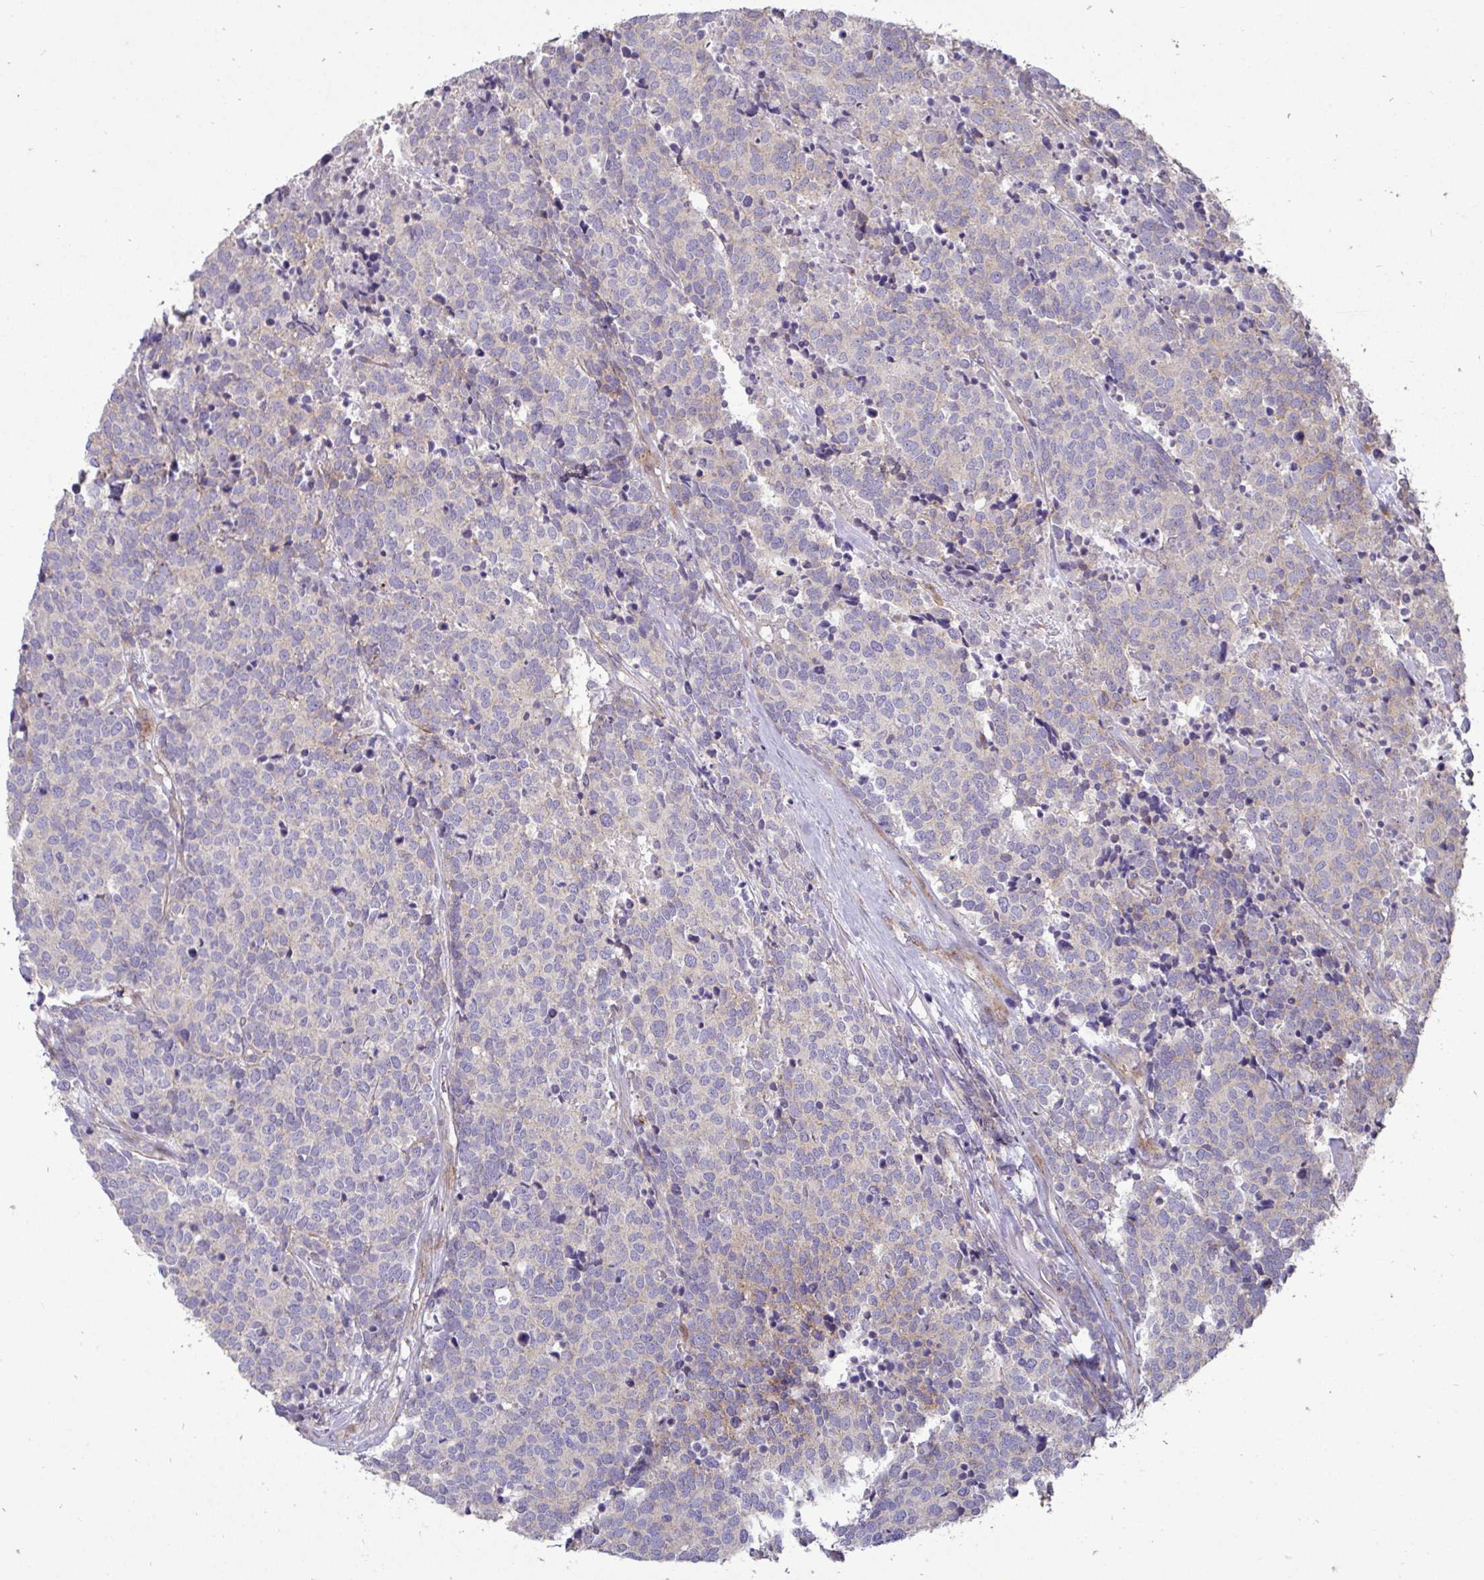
{"staining": {"intensity": "negative", "quantity": "none", "location": "none"}, "tissue": "carcinoid", "cell_type": "Tumor cells", "image_type": "cancer", "snomed": [{"axis": "morphology", "description": "Carcinoid, malignant, NOS"}, {"axis": "topography", "description": "Skin"}], "caption": "High magnification brightfield microscopy of carcinoid stained with DAB (brown) and counterstained with hematoxylin (blue): tumor cells show no significant staining.", "gene": "SH2D1B", "patient": {"sex": "female", "age": 79}}